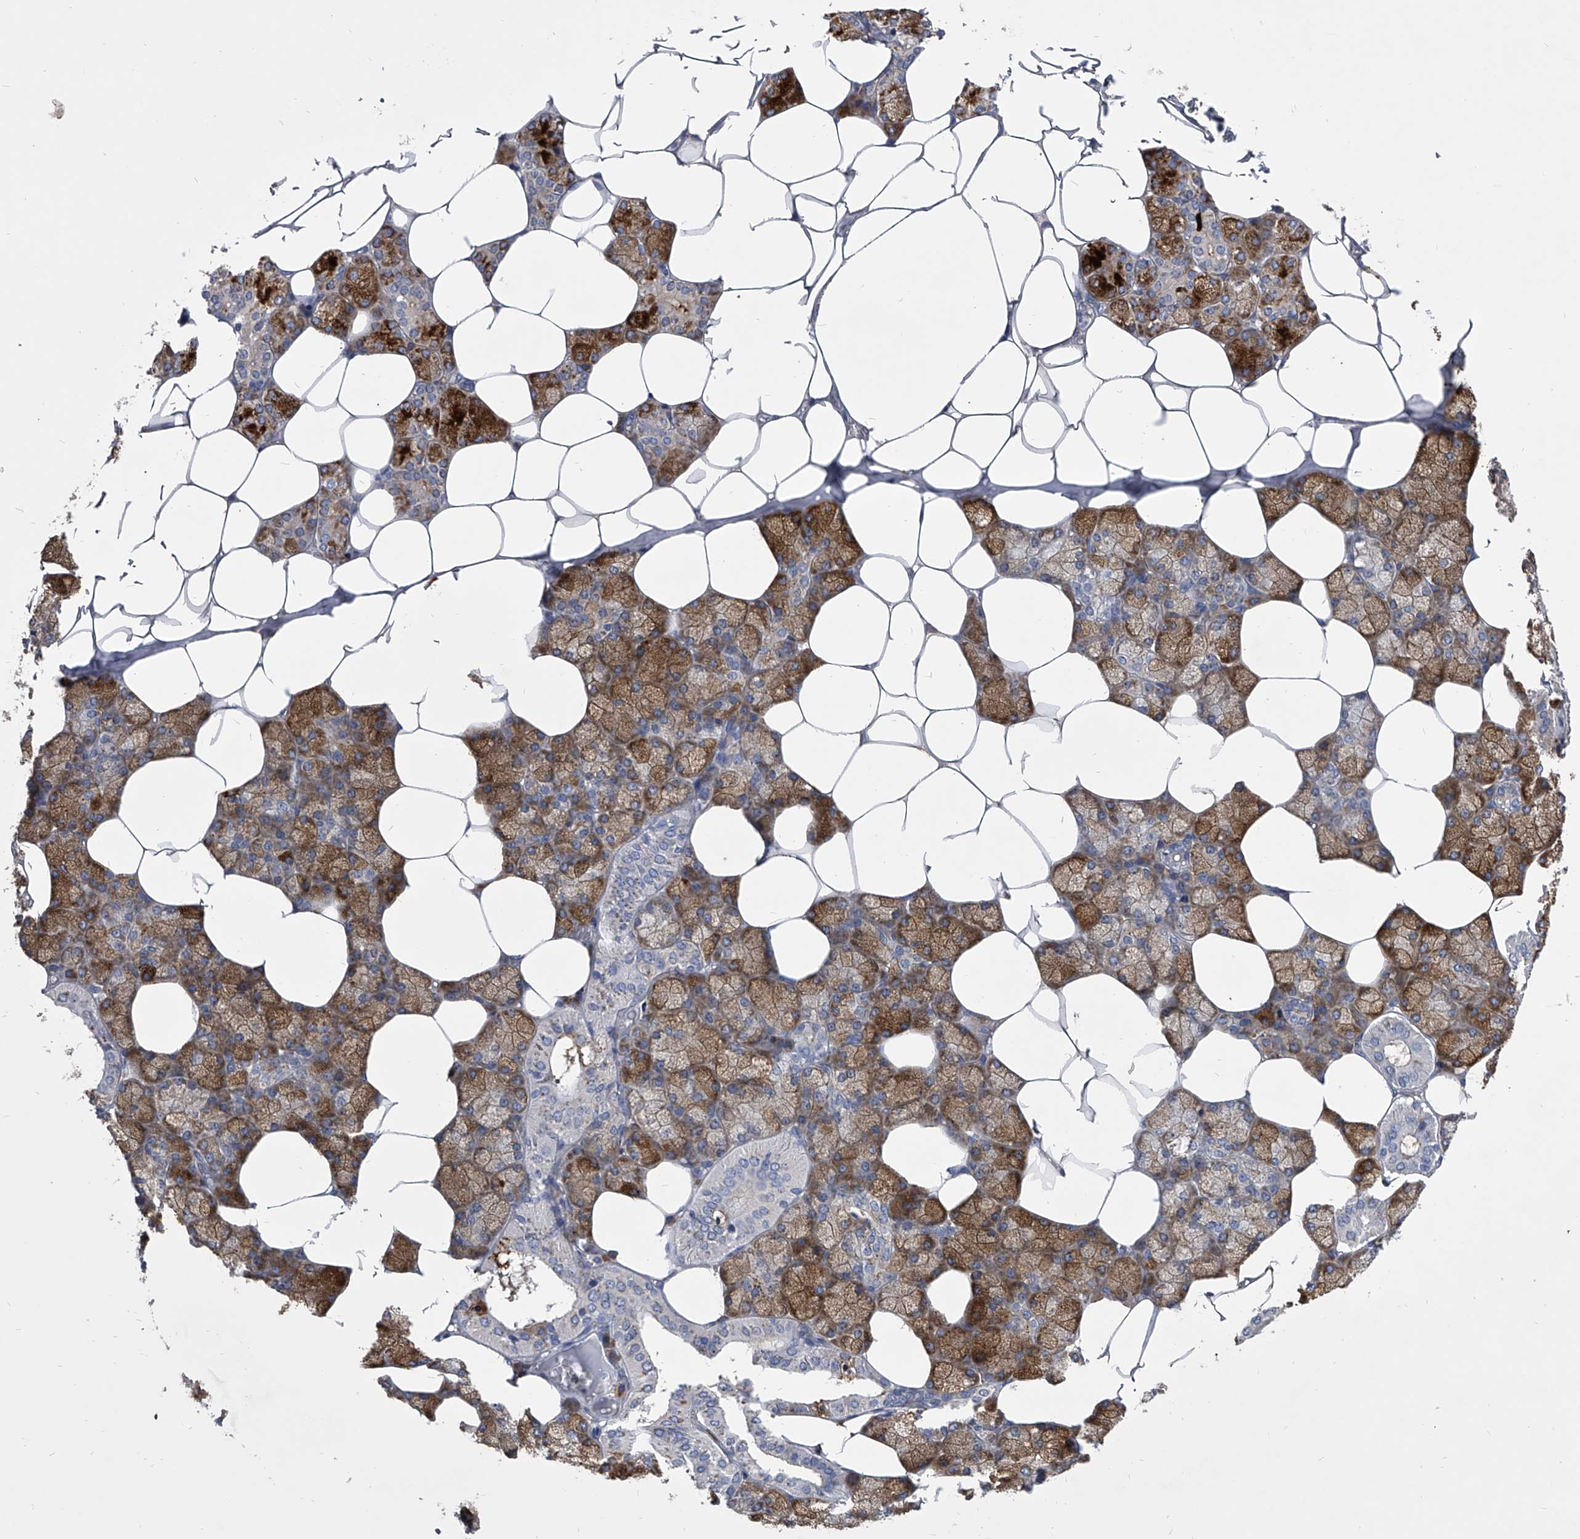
{"staining": {"intensity": "moderate", "quantity": "25%-75%", "location": "cytoplasmic/membranous"}, "tissue": "salivary gland", "cell_type": "Glandular cells", "image_type": "normal", "snomed": [{"axis": "morphology", "description": "Normal tissue, NOS"}, {"axis": "topography", "description": "Salivary gland"}], "caption": "Immunohistochemistry (IHC) of normal human salivary gland shows medium levels of moderate cytoplasmic/membranous expression in approximately 25%-75% of glandular cells.", "gene": "CCR4", "patient": {"sex": "male", "age": 62}}